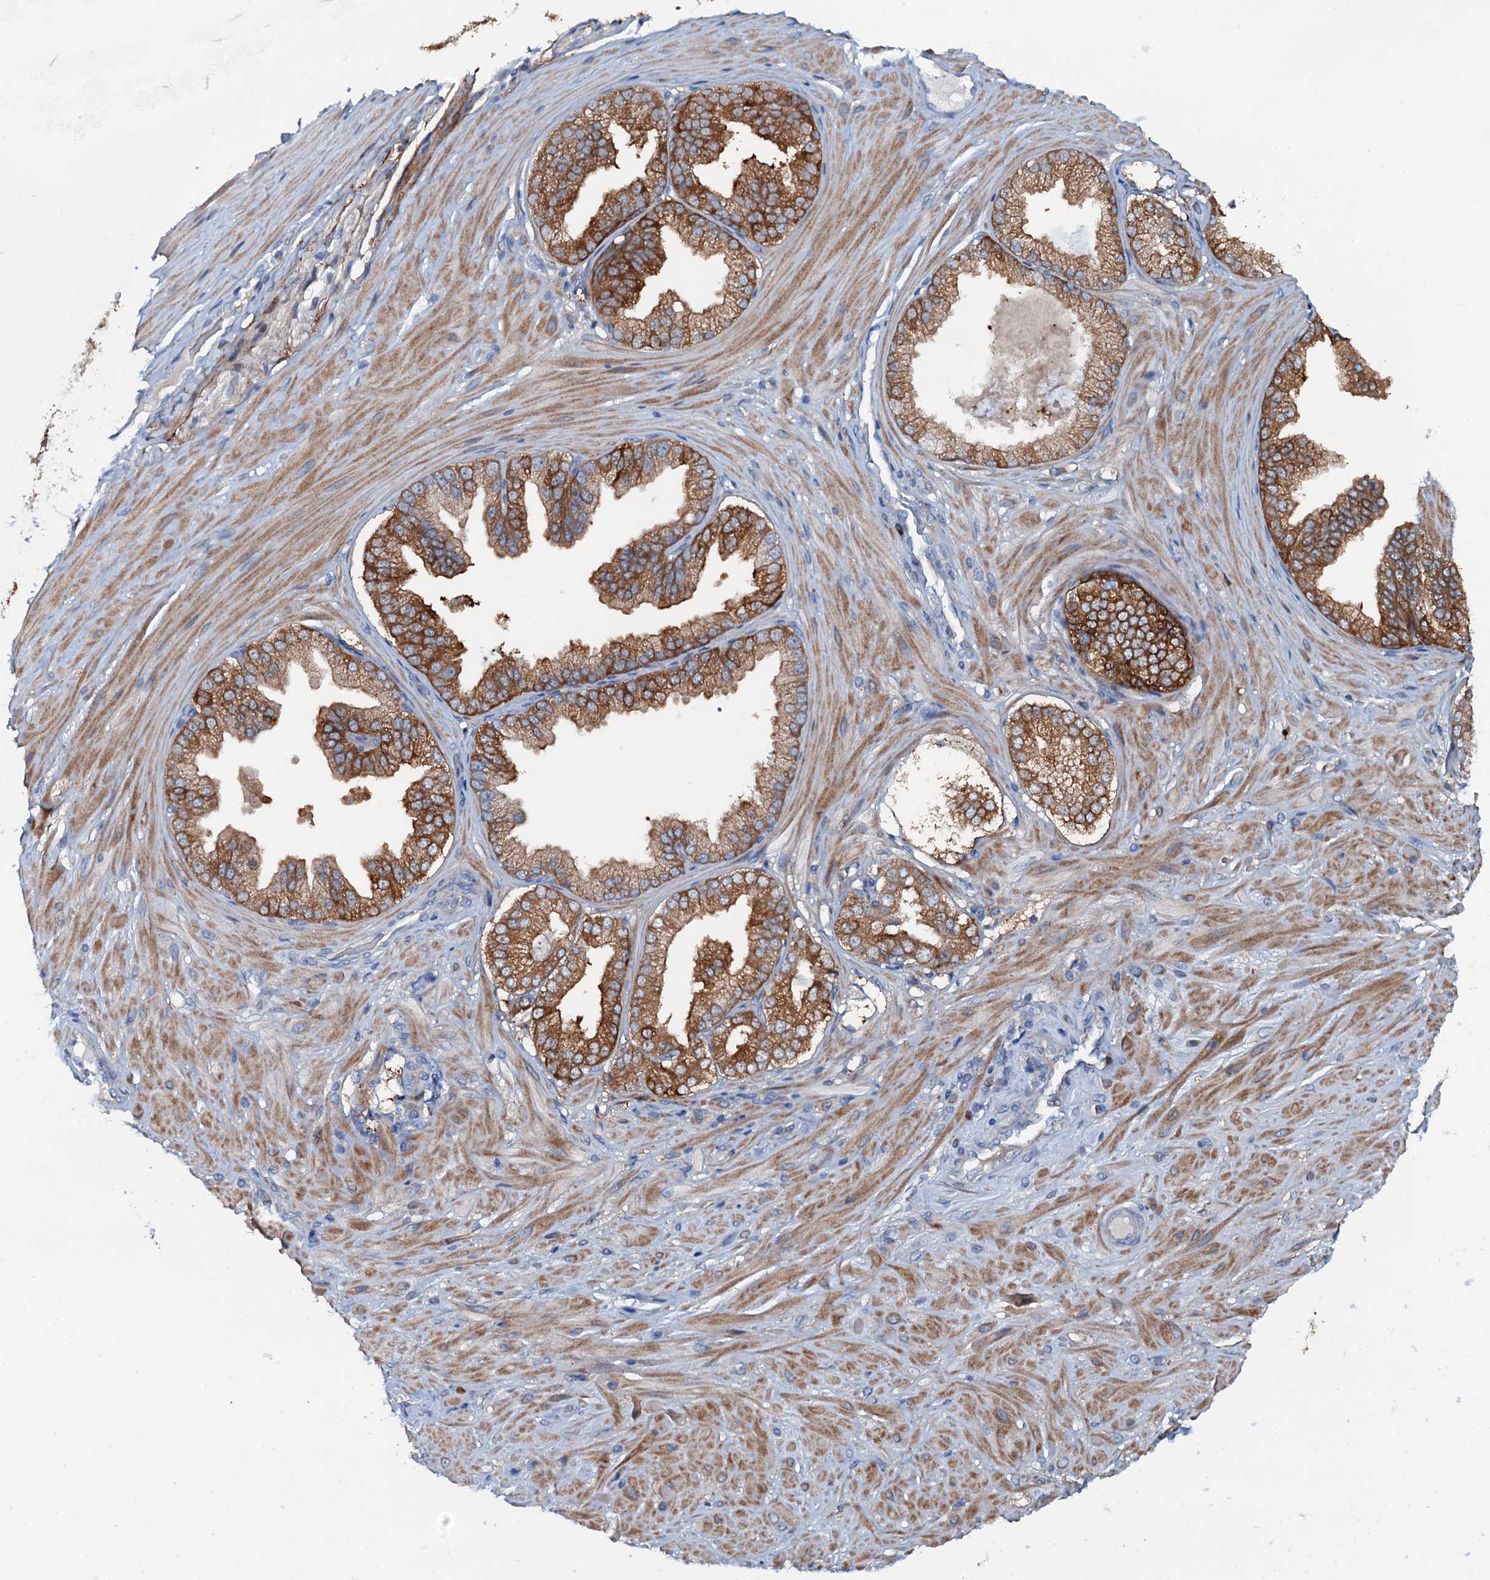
{"staining": {"intensity": "weak", "quantity": "25%-75%", "location": "cytoplasmic/membranous"}, "tissue": "soft tissue", "cell_type": "Chondrocytes", "image_type": "normal", "snomed": [{"axis": "morphology", "description": "Normal tissue, NOS"}, {"axis": "morphology", "description": "Adenocarcinoma, Low grade"}, {"axis": "topography", "description": "Prostate"}, {"axis": "topography", "description": "Peripheral nerve tissue"}], "caption": "The photomicrograph shows a brown stain indicating the presence of a protein in the cytoplasmic/membranous of chondrocytes in soft tissue. (Brightfield microscopy of DAB IHC at high magnification).", "gene": "GFOD2", "patient": {"sex": "male", "age": 63}}